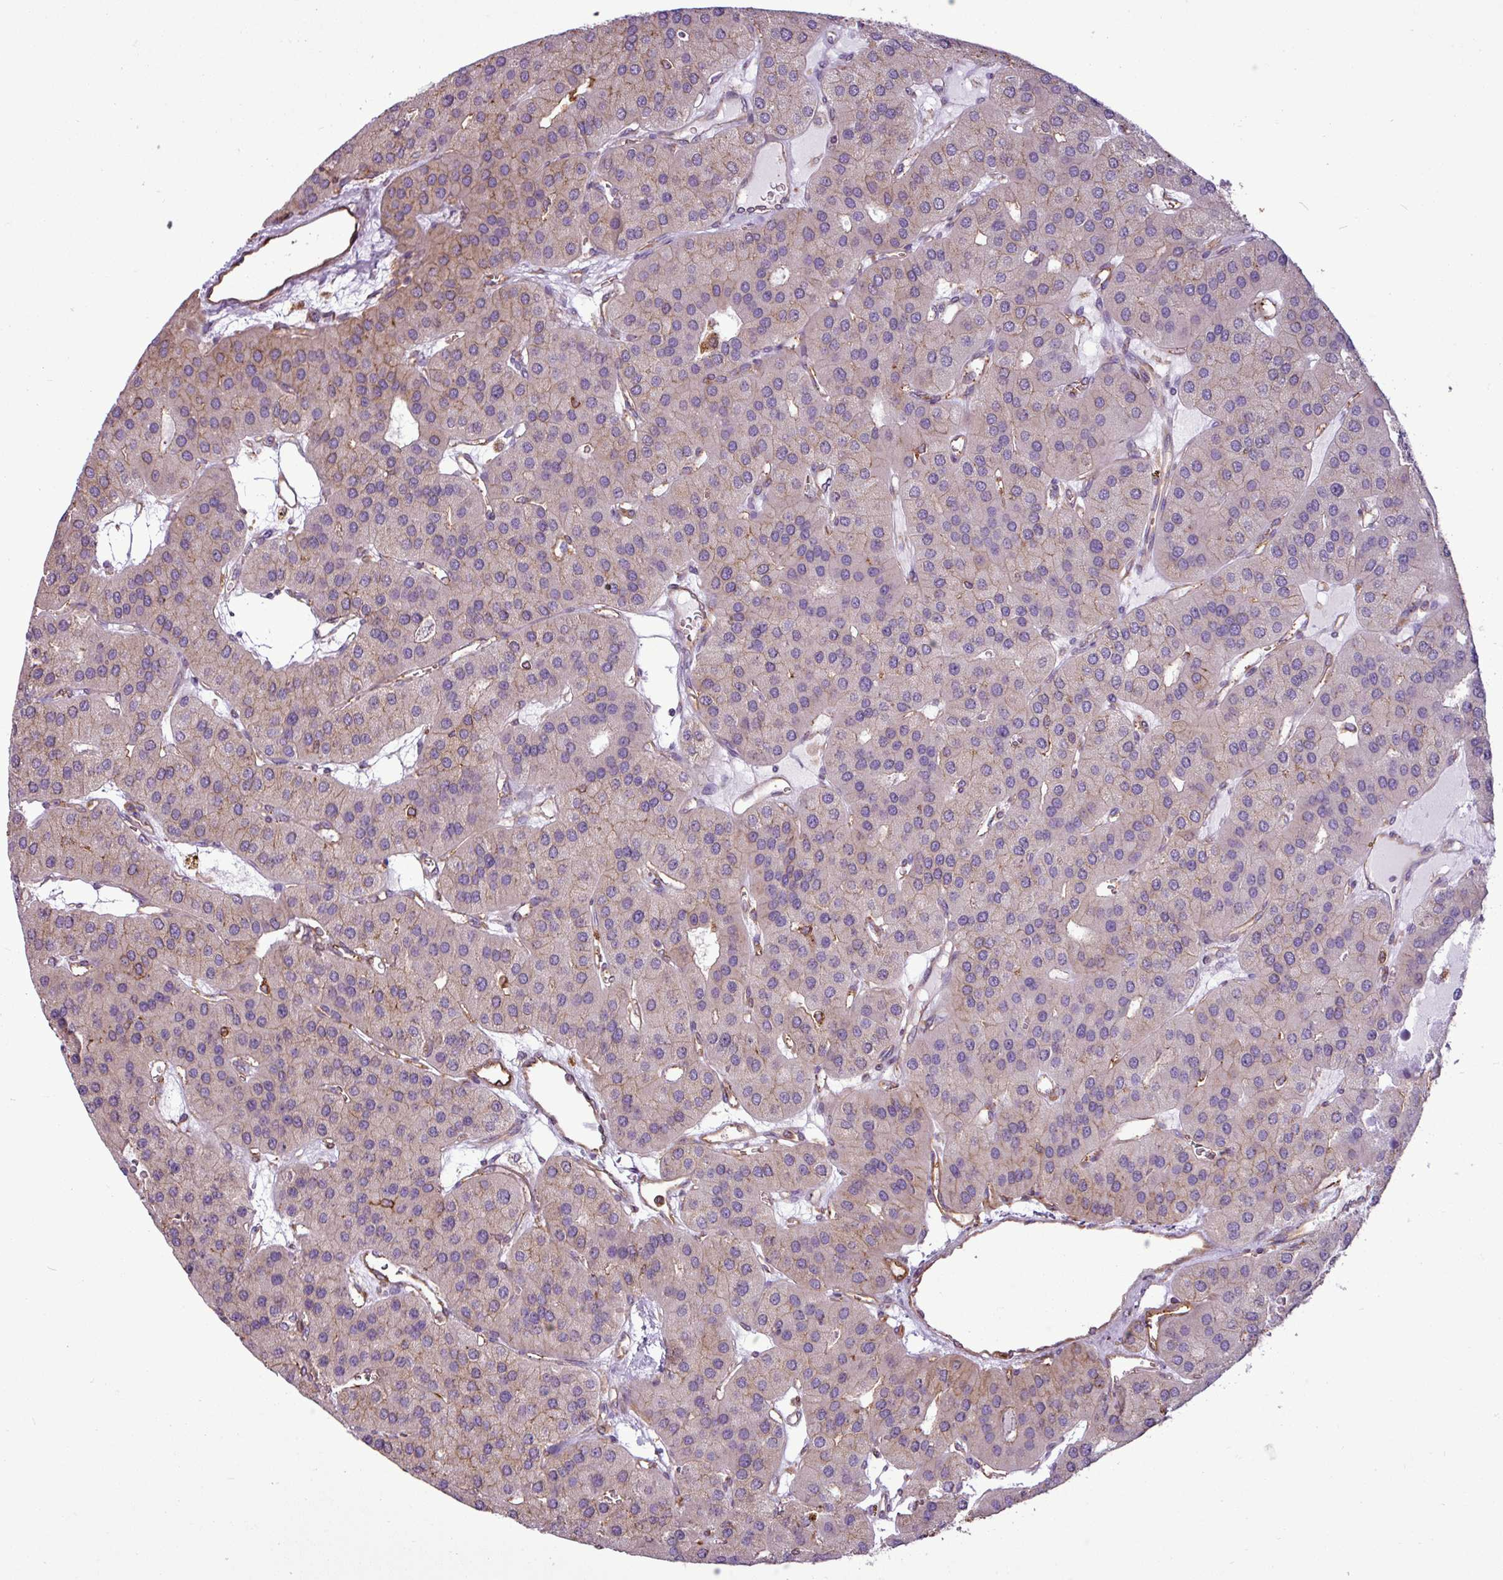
{"staining": {"intensity": "weak", "quantity": "<25%", "location": "cytoplasmic/membranous"}, "tissue": "parathyroid gland", "cell_type": "Glandular cells", "image_type": "normal", "snomed": [{"axis": "morphology", "description": "Normal tissue, NOS"}, {"axis": "morphology", "description": "Adenoma, NOS"}, {"axis": "topography", "description": "Parathyroid gland"}], "caption": "High magnification brightfield microscopy of benign parathyroid gland stained with DAB (3,3'-diaminobenzidine) (brown) and counterstained with hematoxylin (blue): glandular cells show no significant expression. Brightfield microscopy of immunohistochemistry (IHC) stained with DAB (3,3'-diaminobenzidine) (brown) and hematoxylin (blue), captured at high magnification.", "gene": "PACSIN2", "patient": {"sex": "female", "age": 86}}